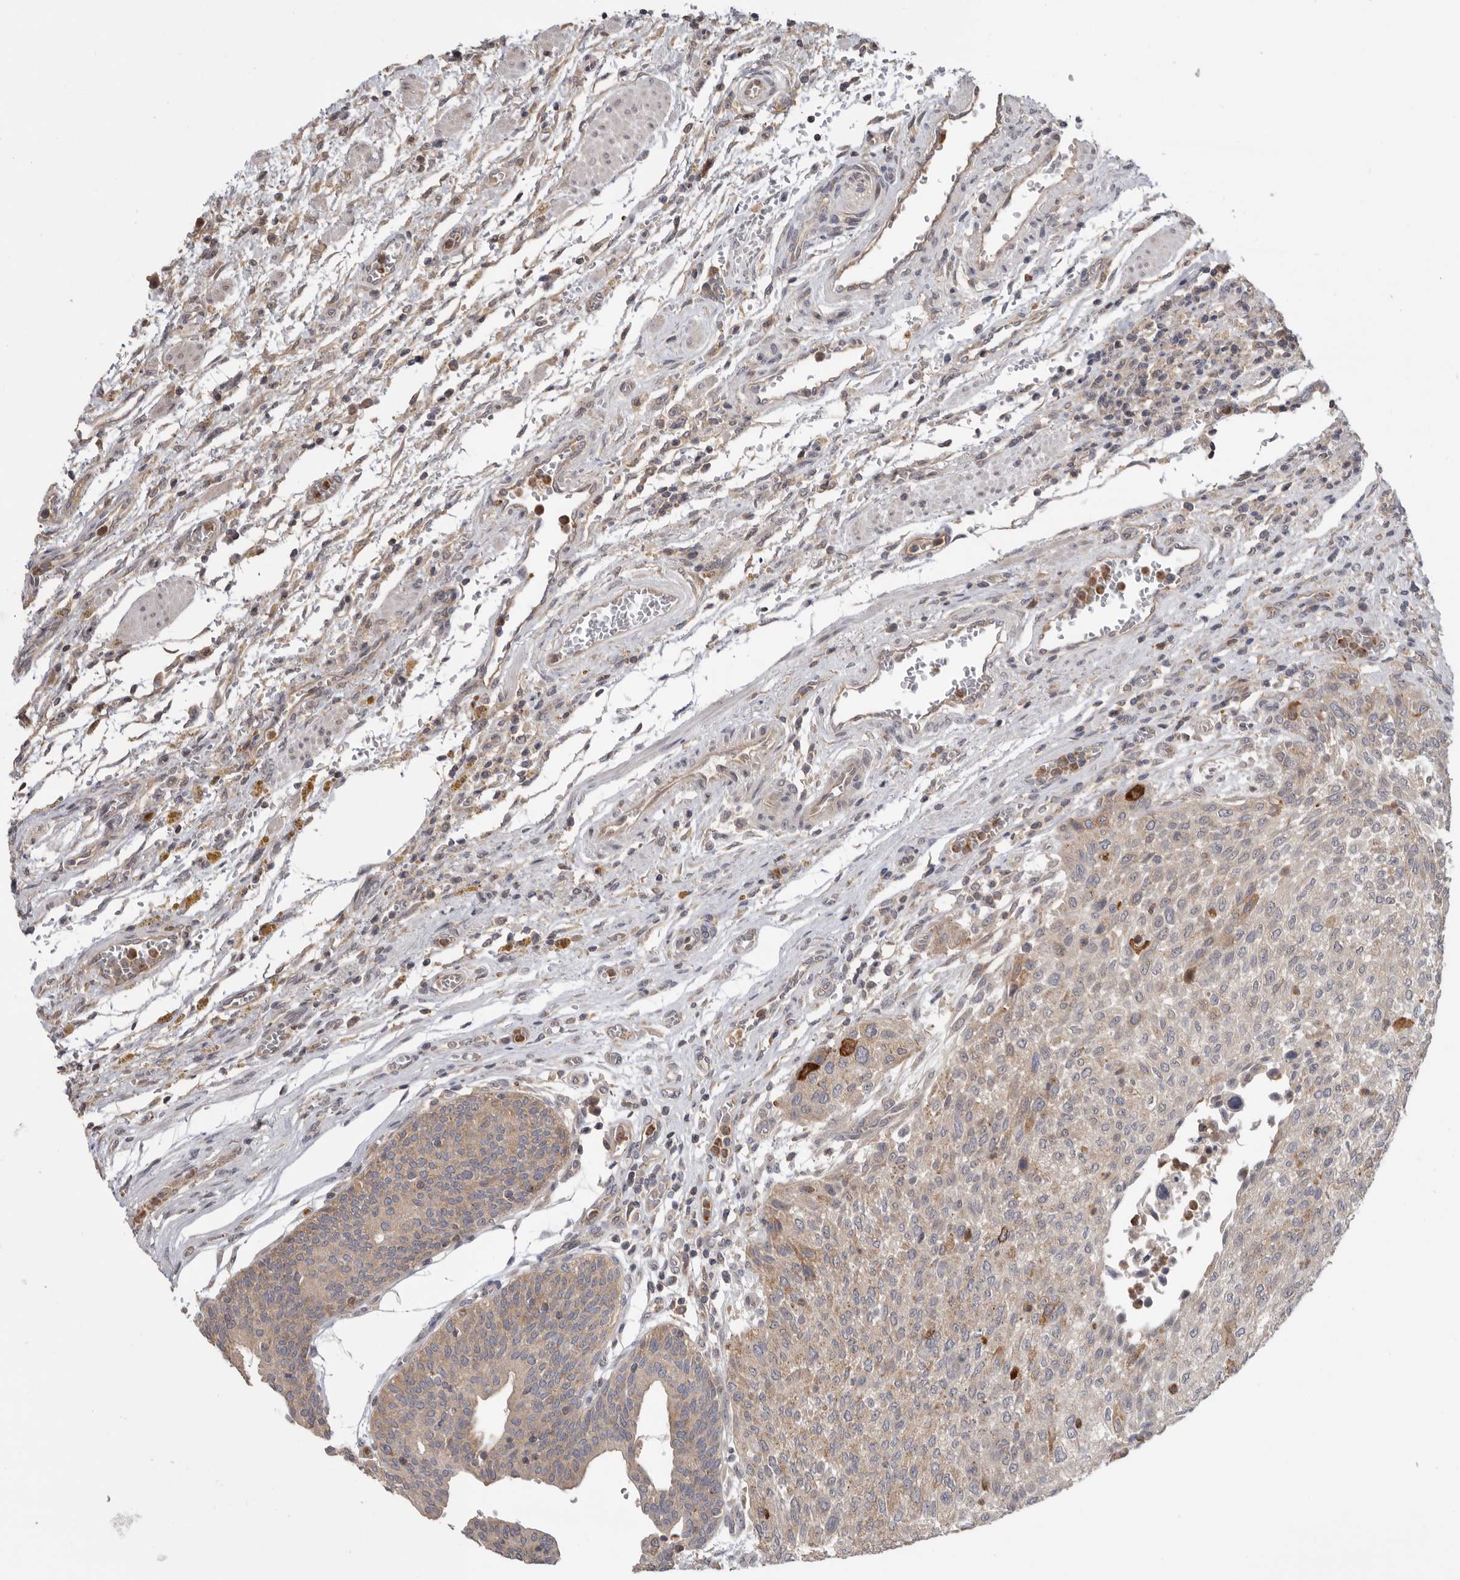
{"staining": {"intensity": "weak", "quantity": "25%-75%", "location": "cytoplasmic/membranous"}, "tissue": "urothelial cancer", "cell_type": "Tumor cells", "image_type": "cancer", "snomed": [{"axis": "morphology", "description": "Urothelial carcinoma, Low grade"}, {"axis": "morphology", "description": "Urothelial carcinoma, High grade"}, {"axis": "topography", "description": "Urinary bladder"}], "caption": "A histopathology image showing weak cytoplasmic/membranous staining in about 25%-75% of tumor cells in low-grade urothelial carcinoma, as visualized by brown immunohistochemical staining.", "gene": "KLK5", "patient": {"sex": "male", "age": 35}}